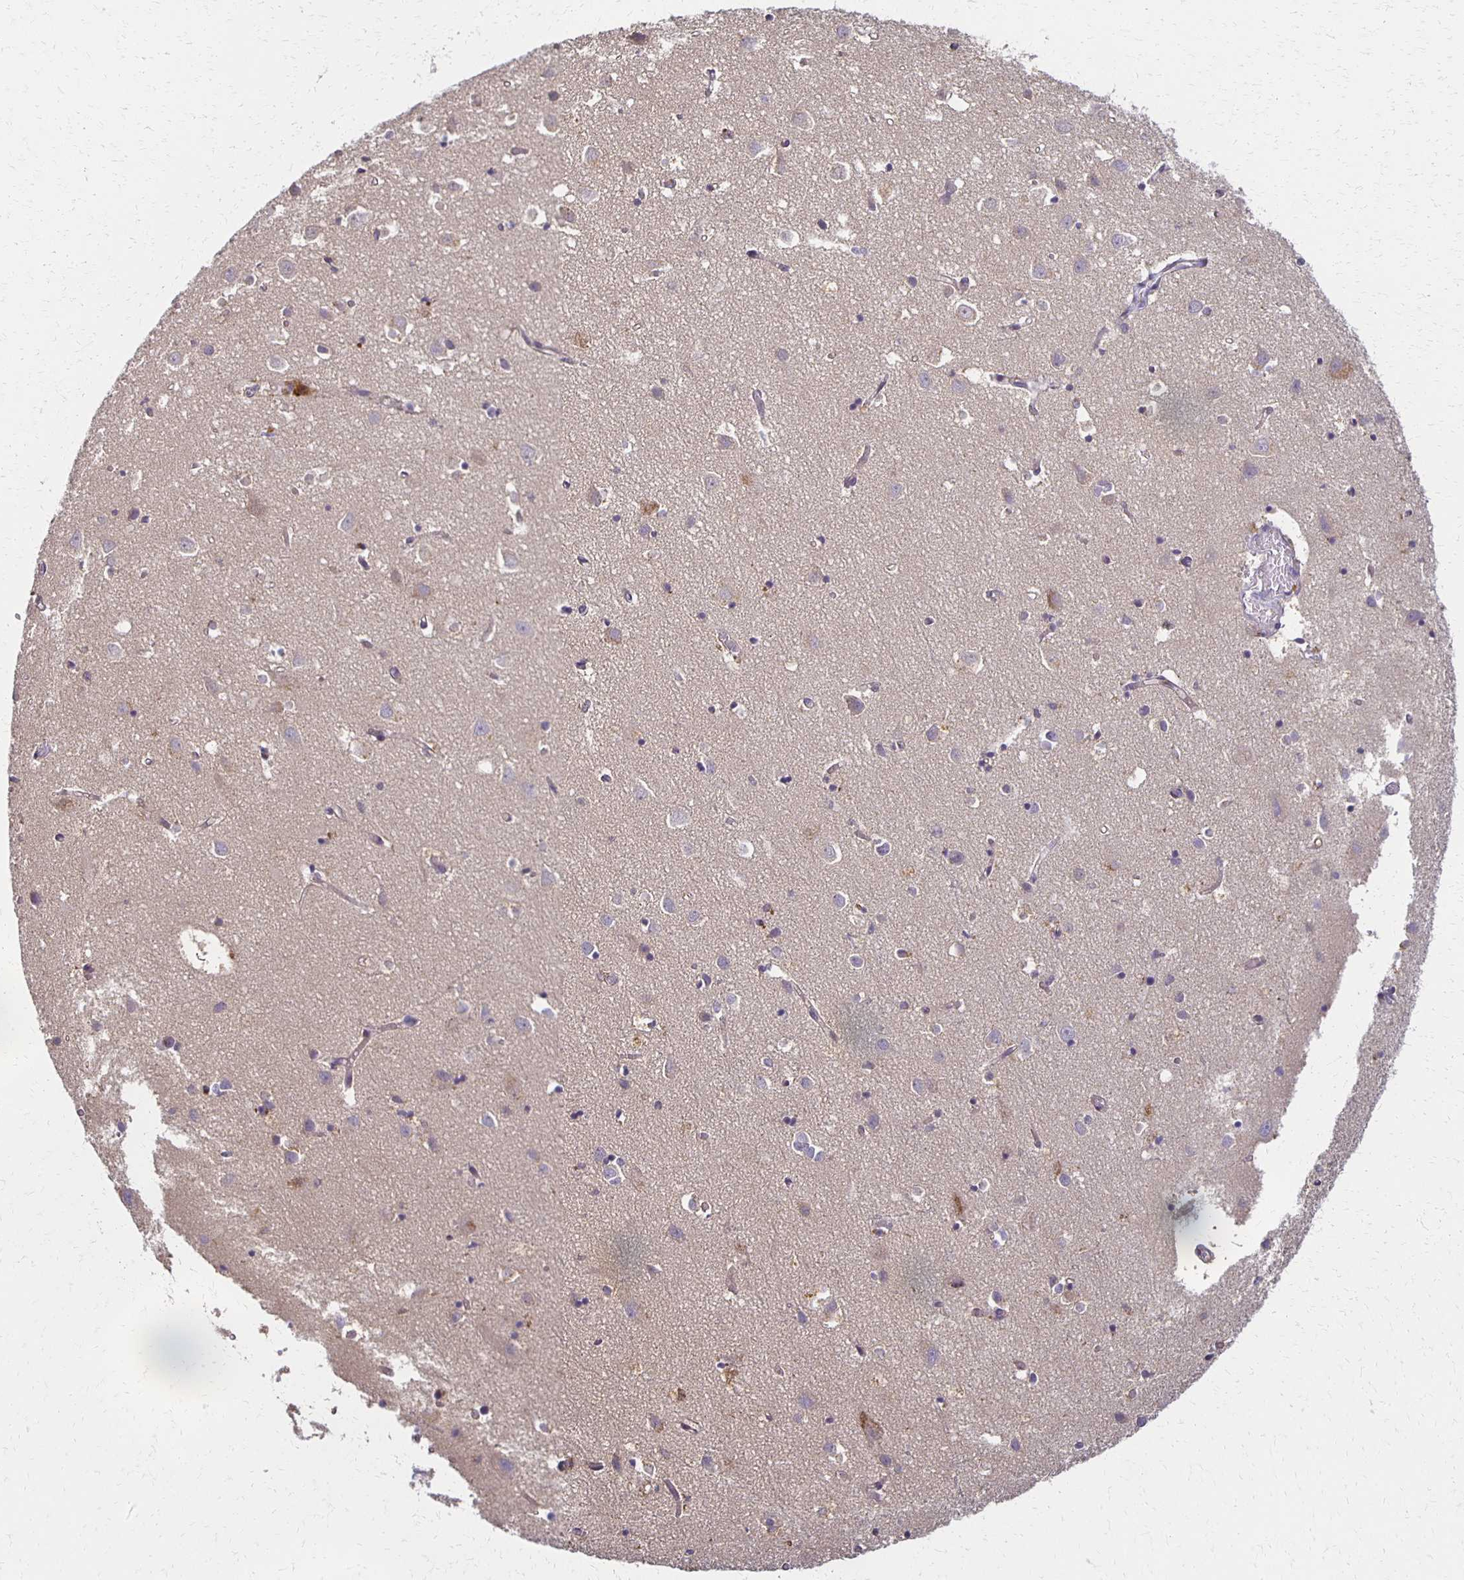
{"staining": {"intensity": "negative", "quantity": "none", "location": "none"}, "tissue": "cerebral cortex", "cell_type": "Endothelial cells", "image_type": "normal", "snomed": [{"axis": "morphology", "description": "Normal tissue, NOS"}, {"axis": "topography", "description": "Cerebral cortex"}], "caption": "The immunohistochemistry (IHC) photomicrograph has no significant positivity in endothelial cells of cerebral cortex. The staining is performed using DAB (3,3'-diaminobenzidine) brown chromogen with nuclei counter-stained in using hematoxylin.", "gene": "GPX4", "patient": {"sex": "male", "age": 70}}